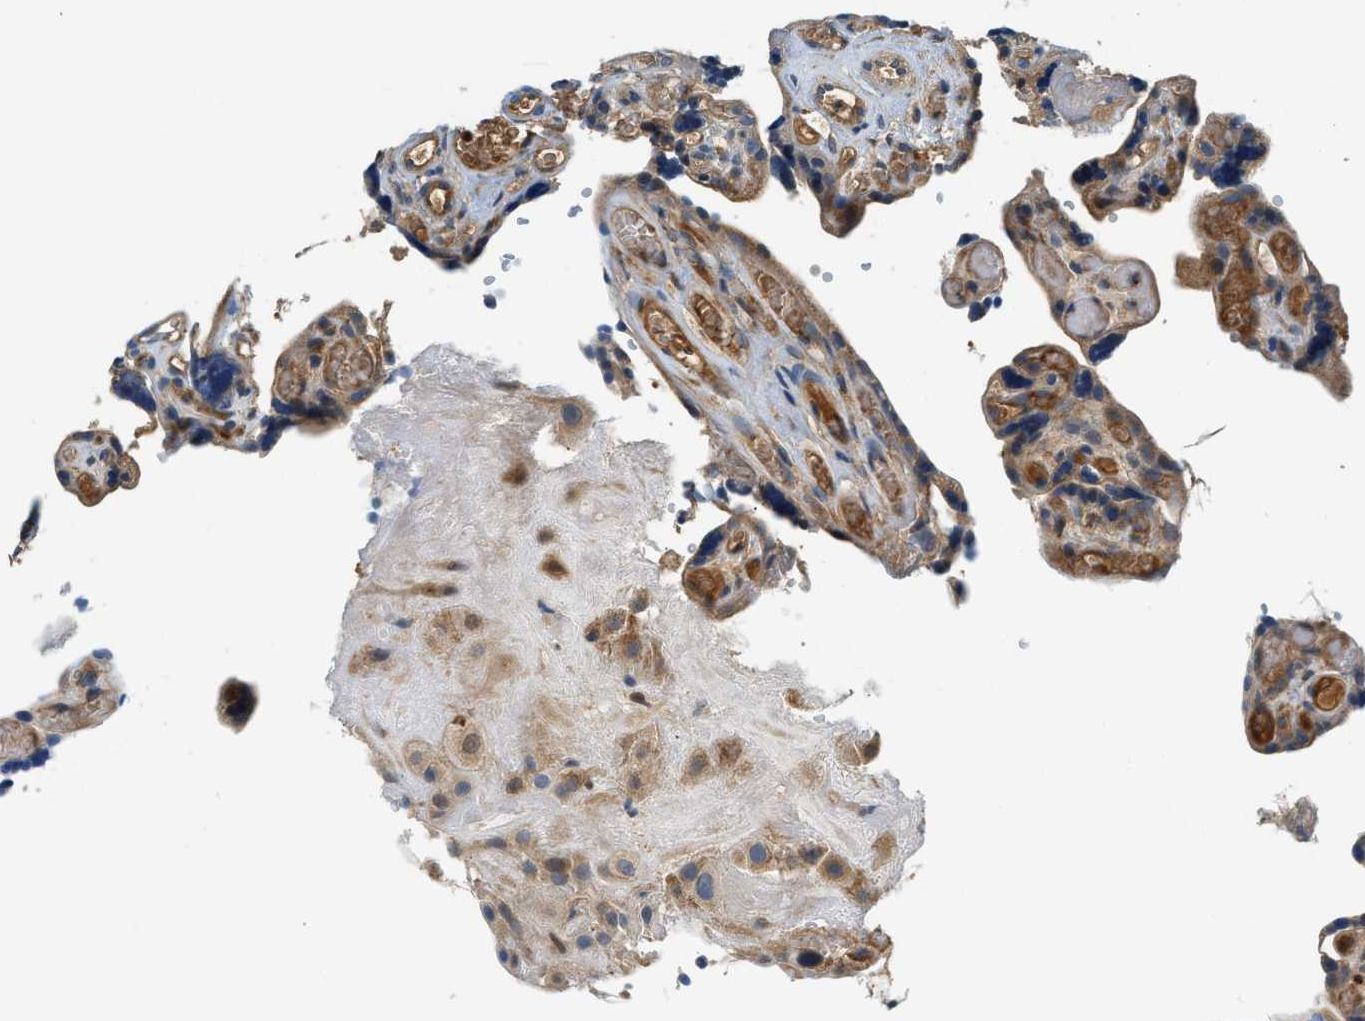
{"staining": {"intensity": "moderate", "quantity": ">75%", "location": "cytoplasmic/membranous"}, "tissue": "placenta", "cell_type": "Decidual cells", "image_type": "normal", "snomed": [{"axis": "morphology", "description": "Normal tissue, NOS"}, {"axis": "topography", "description": "Placenta"}], "caption": "The immunohistochemical stain labels moderate cytoplasmic/membranous expression in decidual cells of unremarkable placenta.", "gene": "KCNK1", "patient": {"sex": "female", "age": 30}}